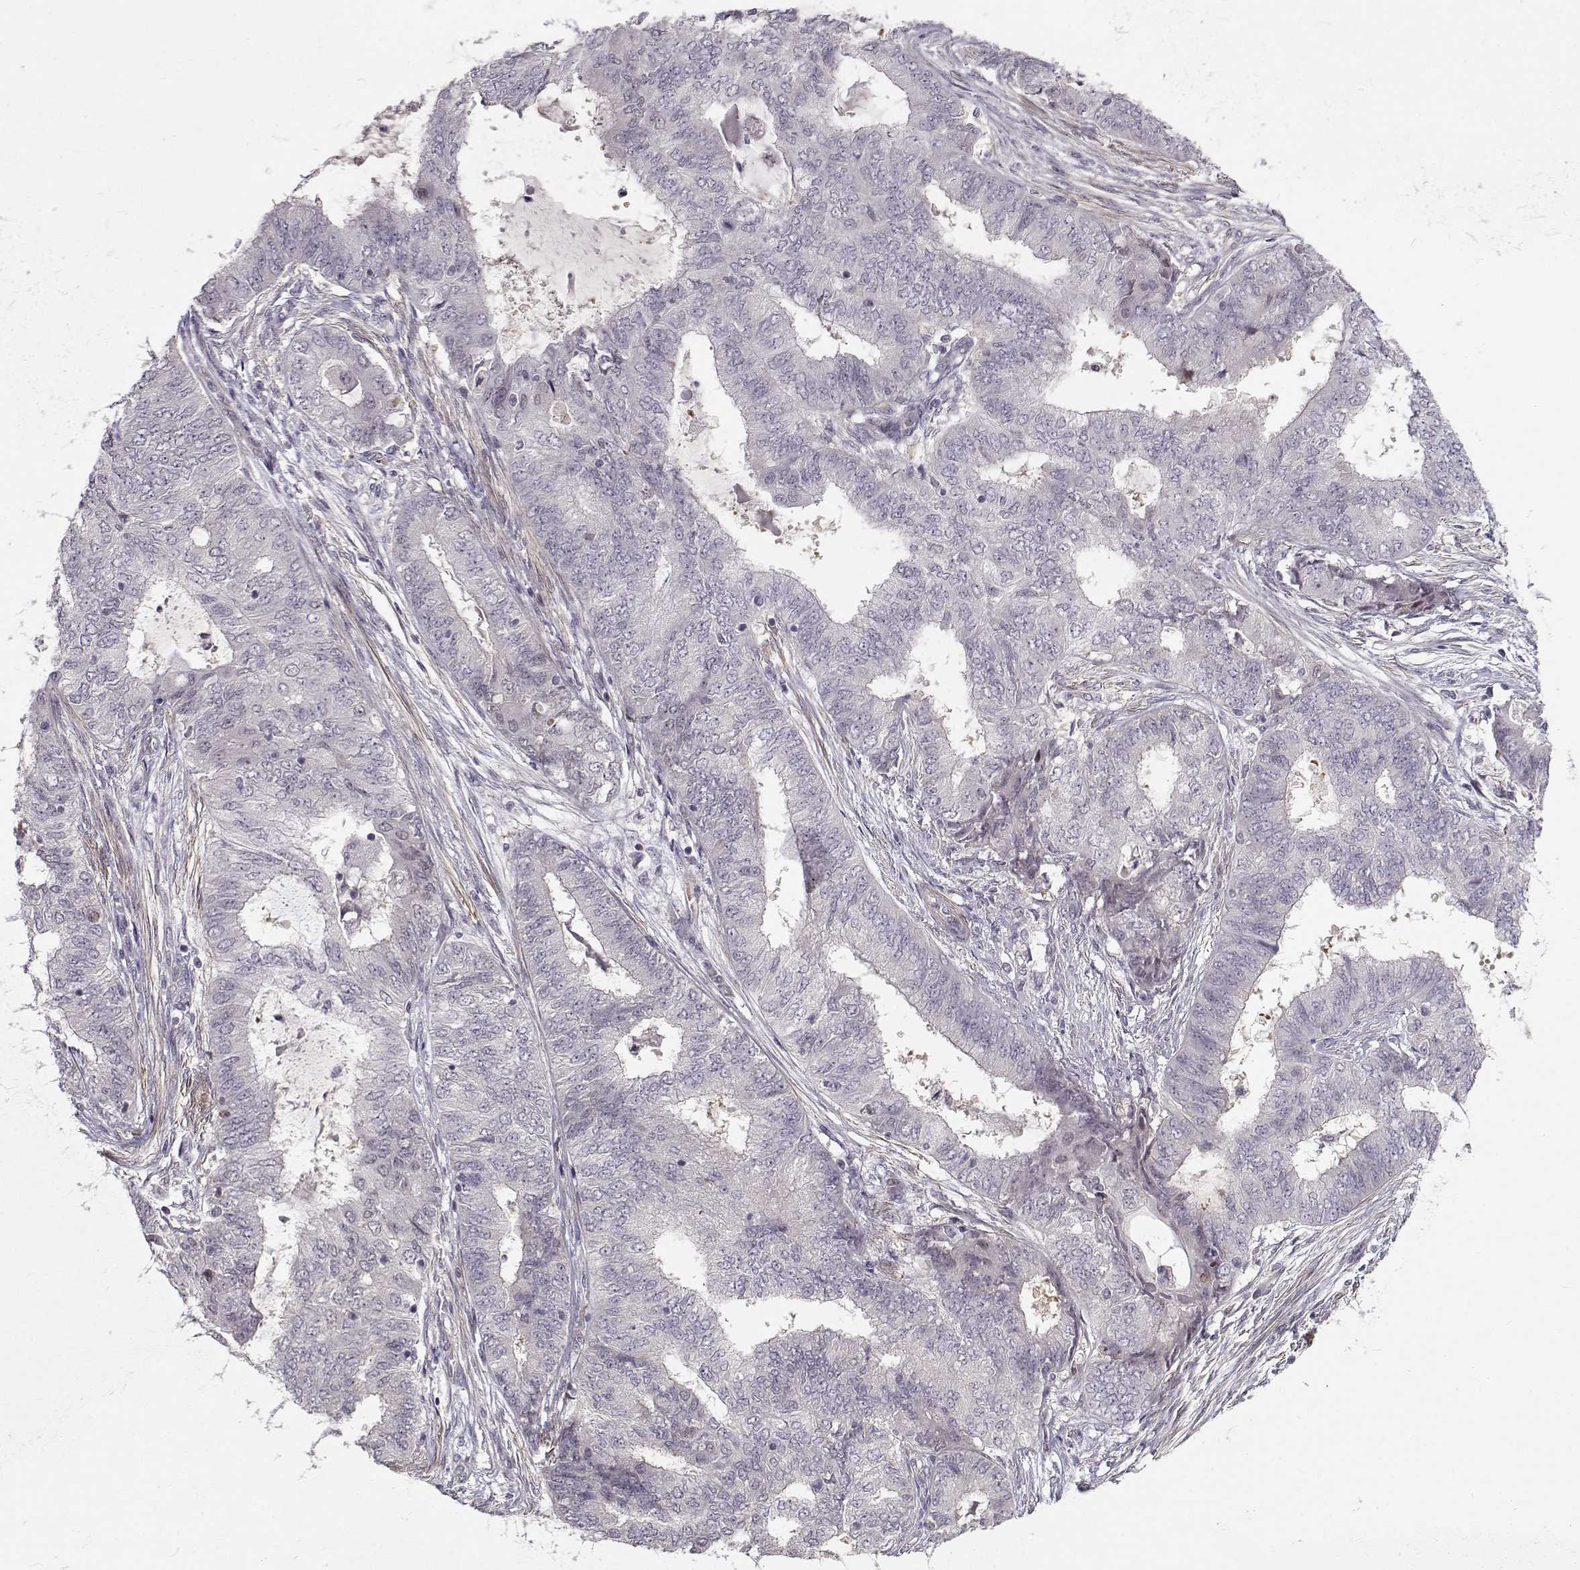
{"staining": {"intensity": "negative", "quantity": "none", "location": "none"}, "tissue": "endometrial cancer", "cell_type": "Tumor cells", "image_type": "cancer", "snomed": [{"axis": "morphology", "description": "Adenocarcinoma, NOS"}, {"axis": "topography", "description": "Endometrium"}], "caption": "A histopathology image of adenocarcinoma (endometrial) stained for a protein shows no brown staining in tumor cells. (DAB (3,3'-diaminobenzidine) immunohistochemistry (IHC), high magnification).", "gene": "RGS9BP", "patient": {"sex": "female", "age": 62}}